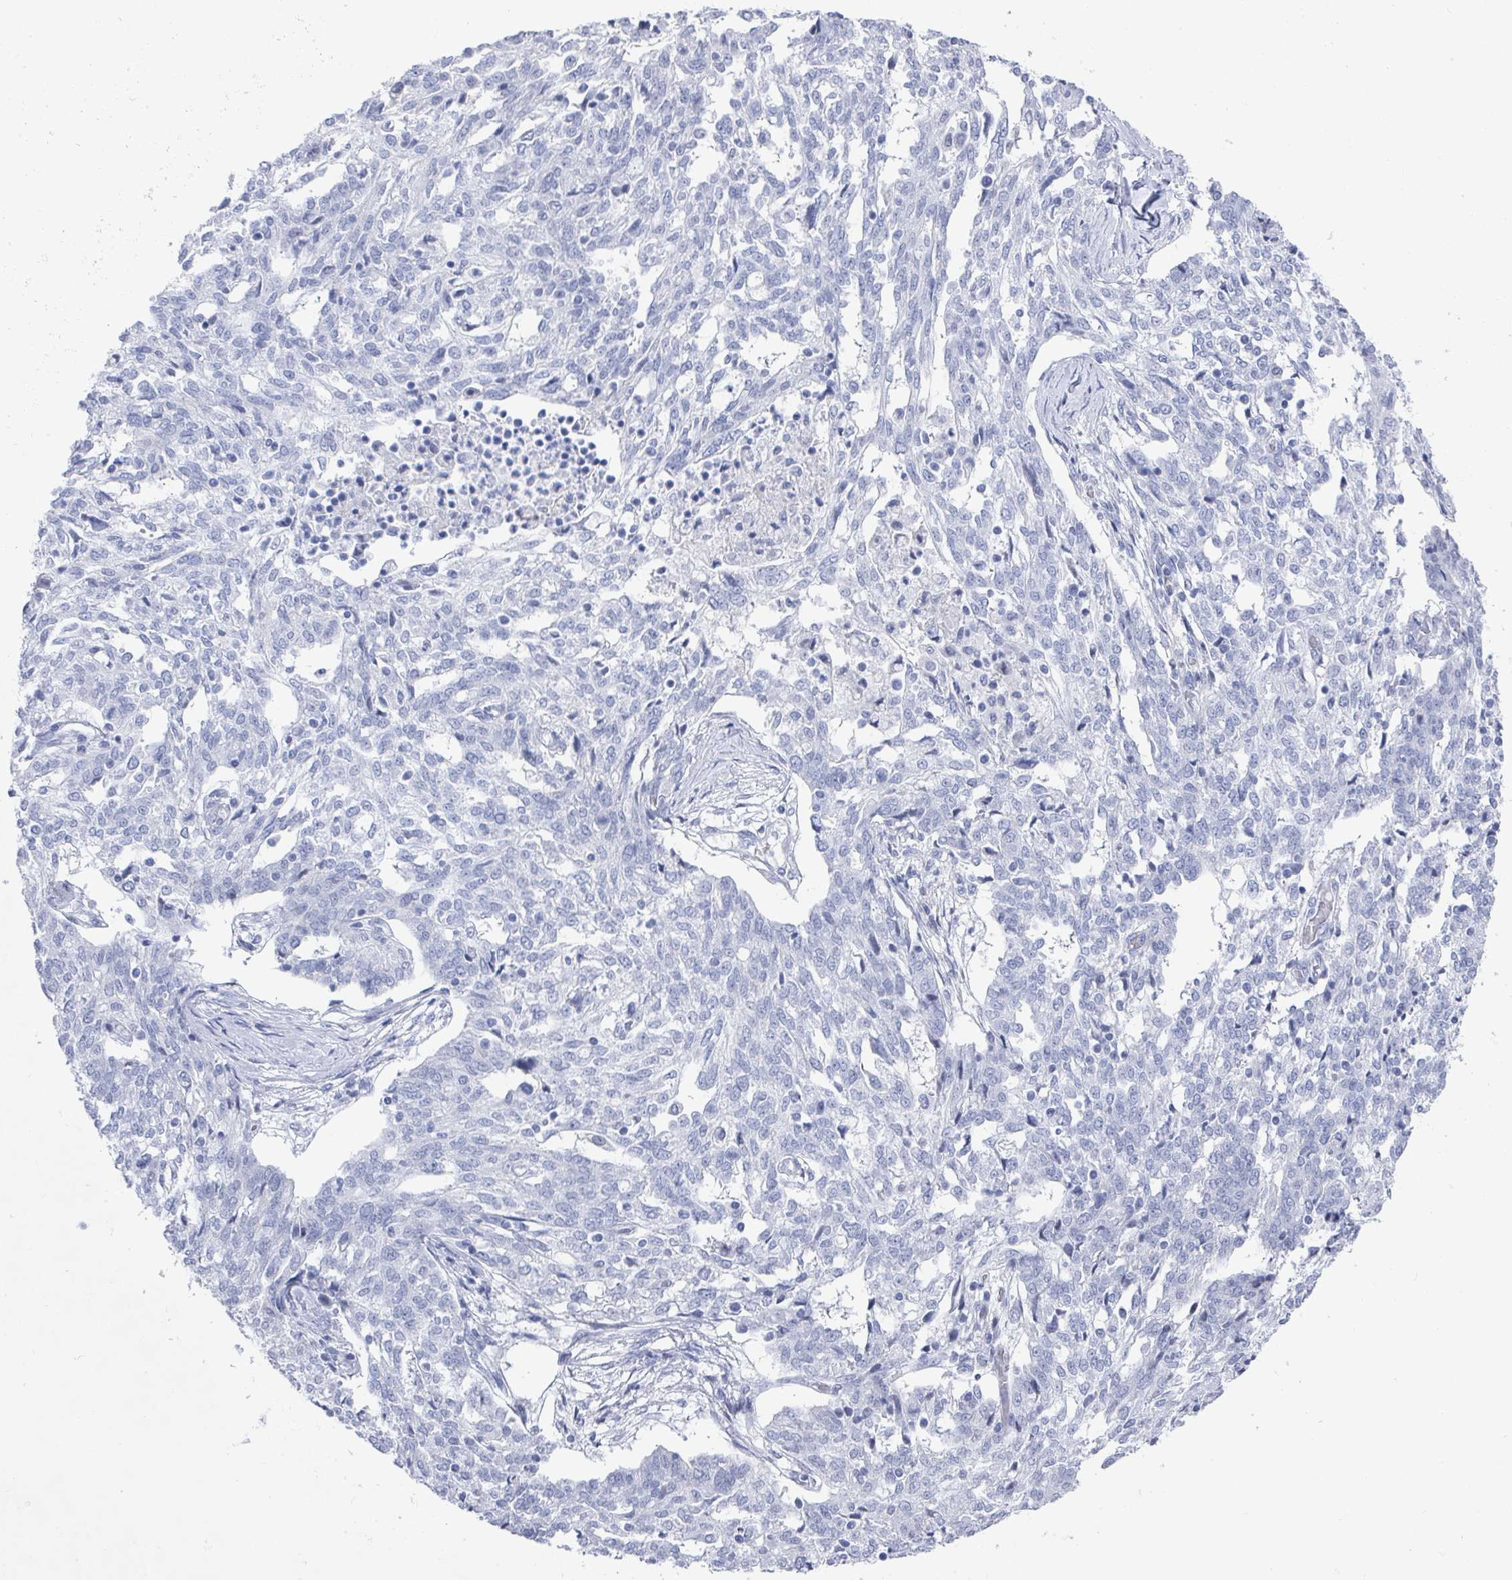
{"staining": {"intensity": "negative", "quantity": "none", "location": "none"}, "tissue": "ovarian cancer", "cell_type": "Tumor cells", "image_type": "cancer", "snomed": [{"axis": "morphology", "description": "Cystadenocarcinoma, serous, NOS"}, {"axis": "topography", "description": "Ovary"}], "caption": "Immunohistochemistry image of neoplastic tissue: serous cystadenocarcinoma (ovarian) stained with DAB shows no significant protein positivity in tumor cells. The staining was performed using DAB to visualize the protein expression in brown, while the nuclei were stained in blue with hematoxylin (Magnification: 20x).", "gene": "CAMKV", "patient": {"sex": "female", "age": 67}}